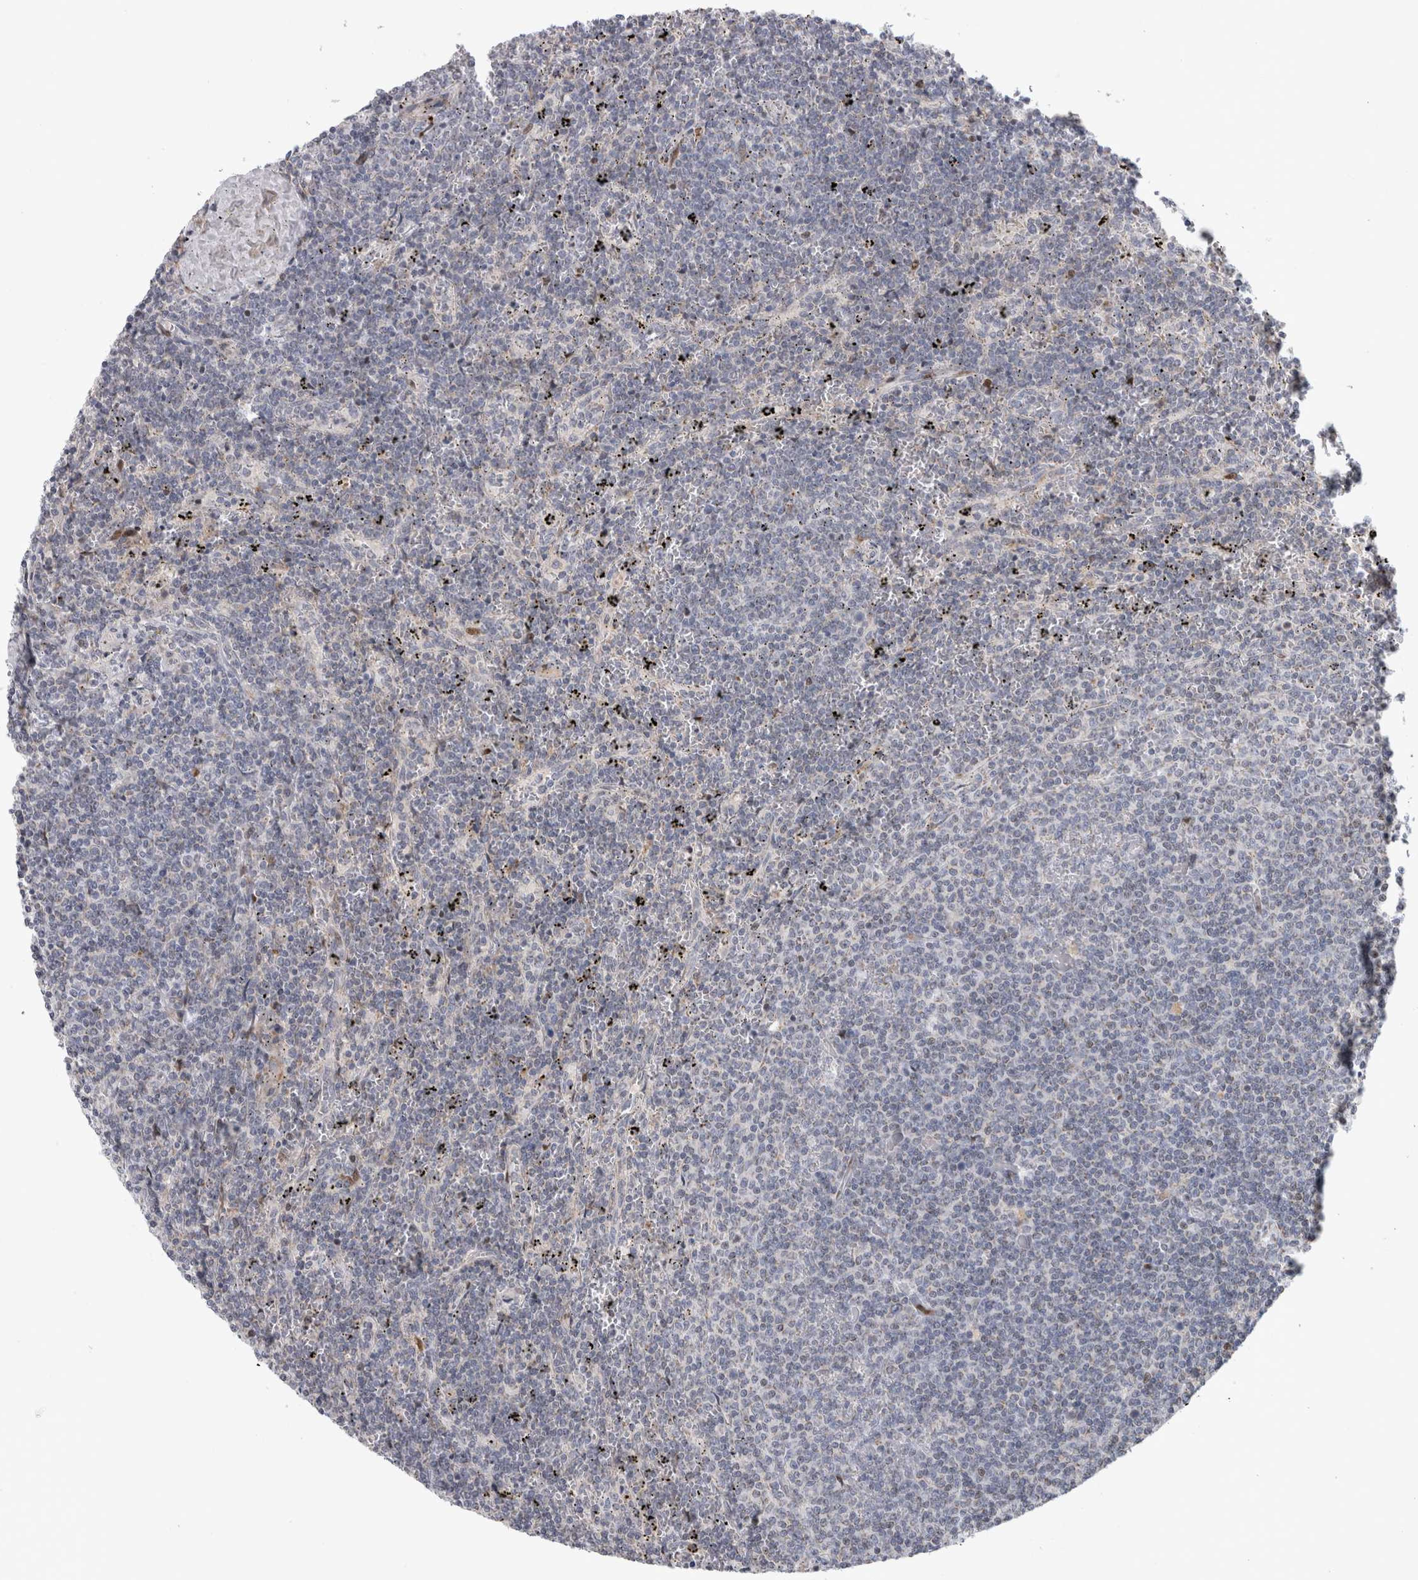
{"staining": {"intensity": "negative", "quantity": "none", "location": "none"}, "tissue": "lymphoma", "cell_type": "Tumor cells", "image_type": "cancer", "snomed": [{"axis": "morphology", "description": "Malignant lymphoma, non-Hodgkin's type, Low grade"}, {"axis": "topography", "description": "Spleen"}], "caption": "The immunohistochemistry image has no significant positivity in tumor cells of malignant lymphoma, non-Hodgkin's type (low-grade) tissue.", "gene": "RBM48", "patient": {"sex": "female", "age": 50}}